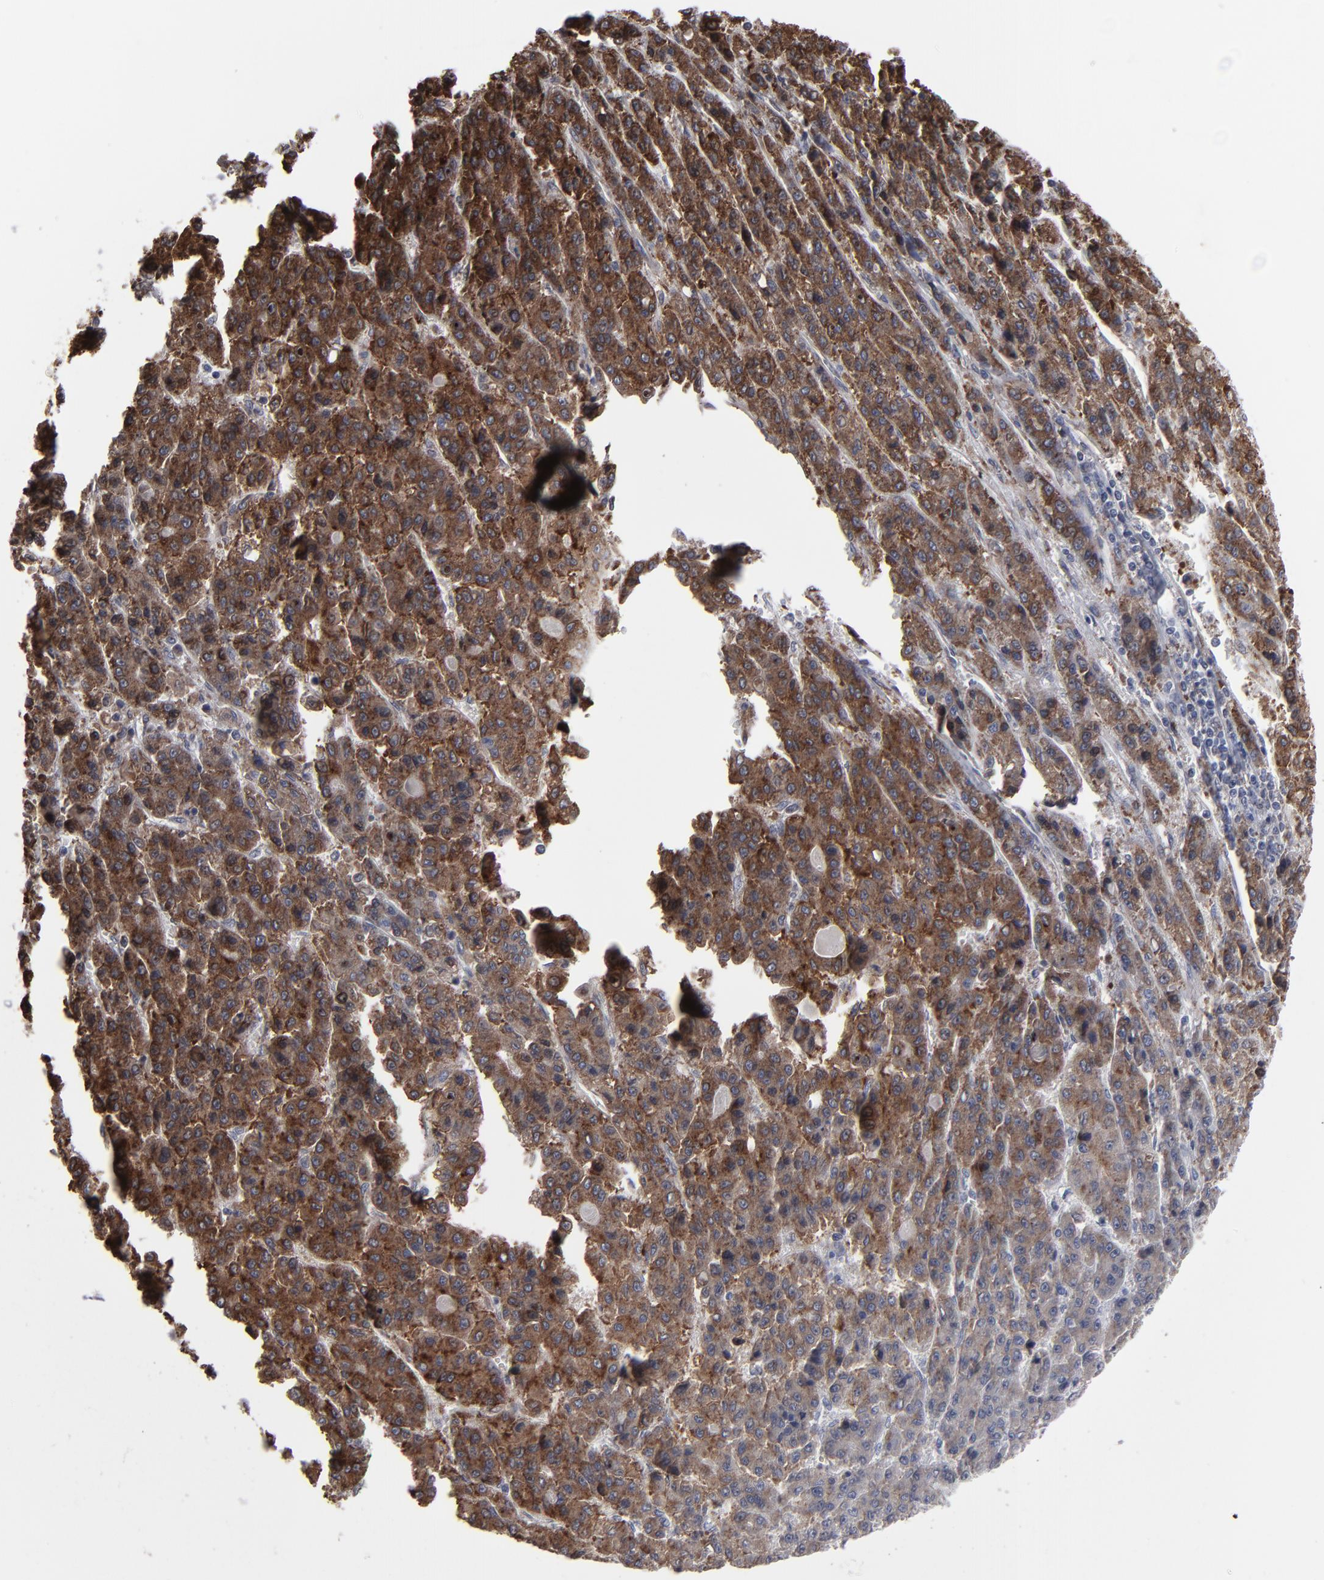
{"staining": {"intensity": "strong", "quantity": ">75%", "location": "cytoplasmic/membranous"}, "tissue": "liver cancer", "cell_type": "Tumor cells", "image_type": "cancer", "snomed": [{"axis": "morphology", "description": "Carcinoma, Hepatocellular, NOS"}, {"axis": "topography", "description": "Liver"}], "caption": "Strong cytoplasmic/membranous protein positivity is appreciated in approximately >75% of tumor cells in liver cancer.", "gene": "CNIH1", "patient": {"sex": "male", "age": 70}}